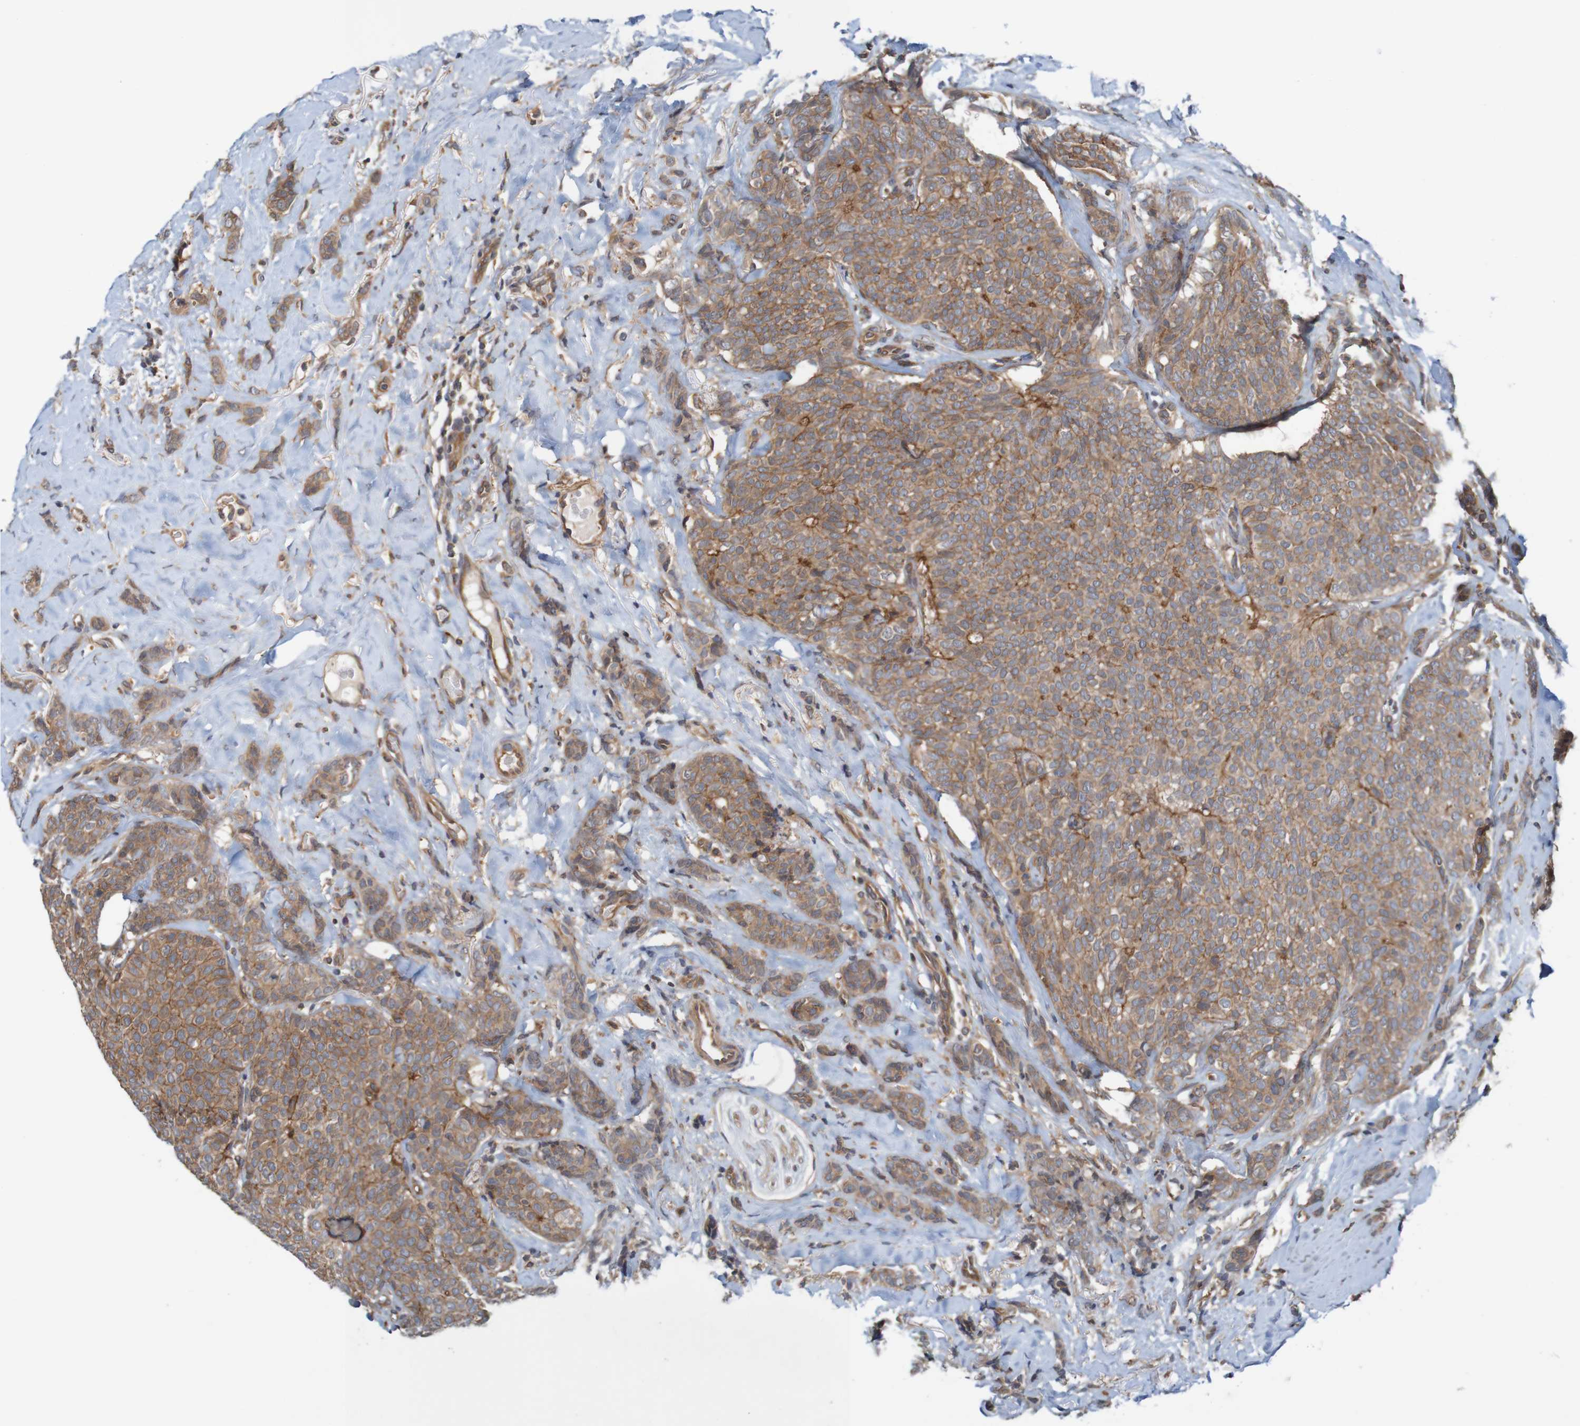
{"staining": {"intensity": "moderate", "quantity": ">75%", "location": "cytoplasmic/membranous"}, "tissue": "breast cancer", "cell_type": "Tumor cells", "image_type": "cancer", "snomed": [{"axis": "morphology", "description": "Lobular carcinoma"}, {"axis": "topography", "description": "Skin"}, {"axis": "topography", "description": "Breast"}], "caption": "Protein expression analysis of human breast cancer reveals moderate cytoplasmic/membranous positivity in approximately >75% of tumor cells.", "gene": "ARHGEF11", "patient": {"sex": "female", "age": 46}}